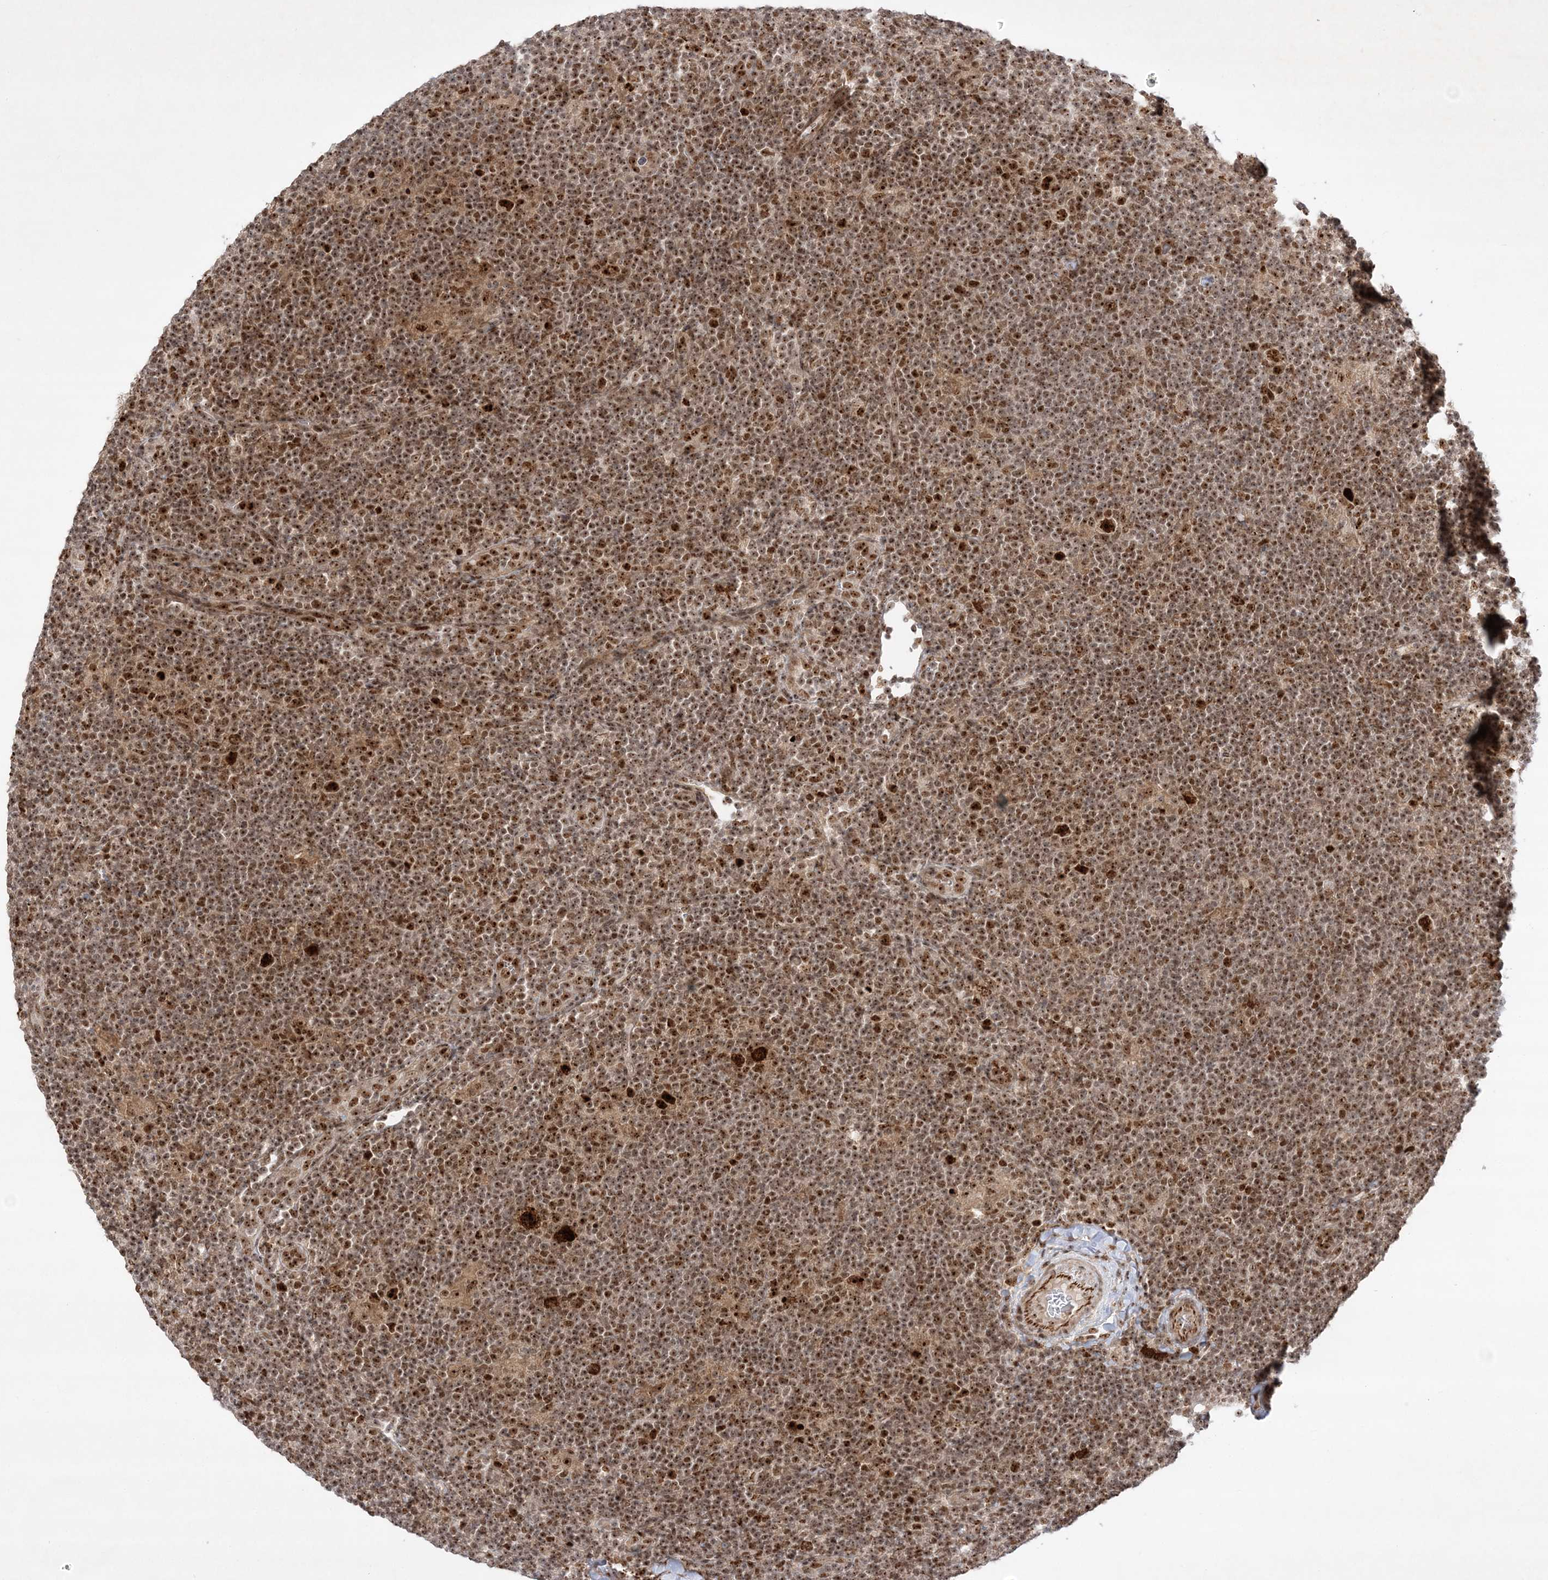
{"staining": {"intensity": "strong", "quantity": ">75%", "location": "nuclear"}, "tissue": "lymphoma", "cell_type": "Tumor cells", "image_type": "cancer", "snomed": [{"axis": "morphology", "description": "Hodgkin's disease, NOS"}, {"axis": "topography", "description": "Lymph node"}], "caption": "Lymphoma stained with a protein marker shows strong staining in tumor cells.", "gene": "NPM3", "patient": {"sex": "female", "age": 57}}